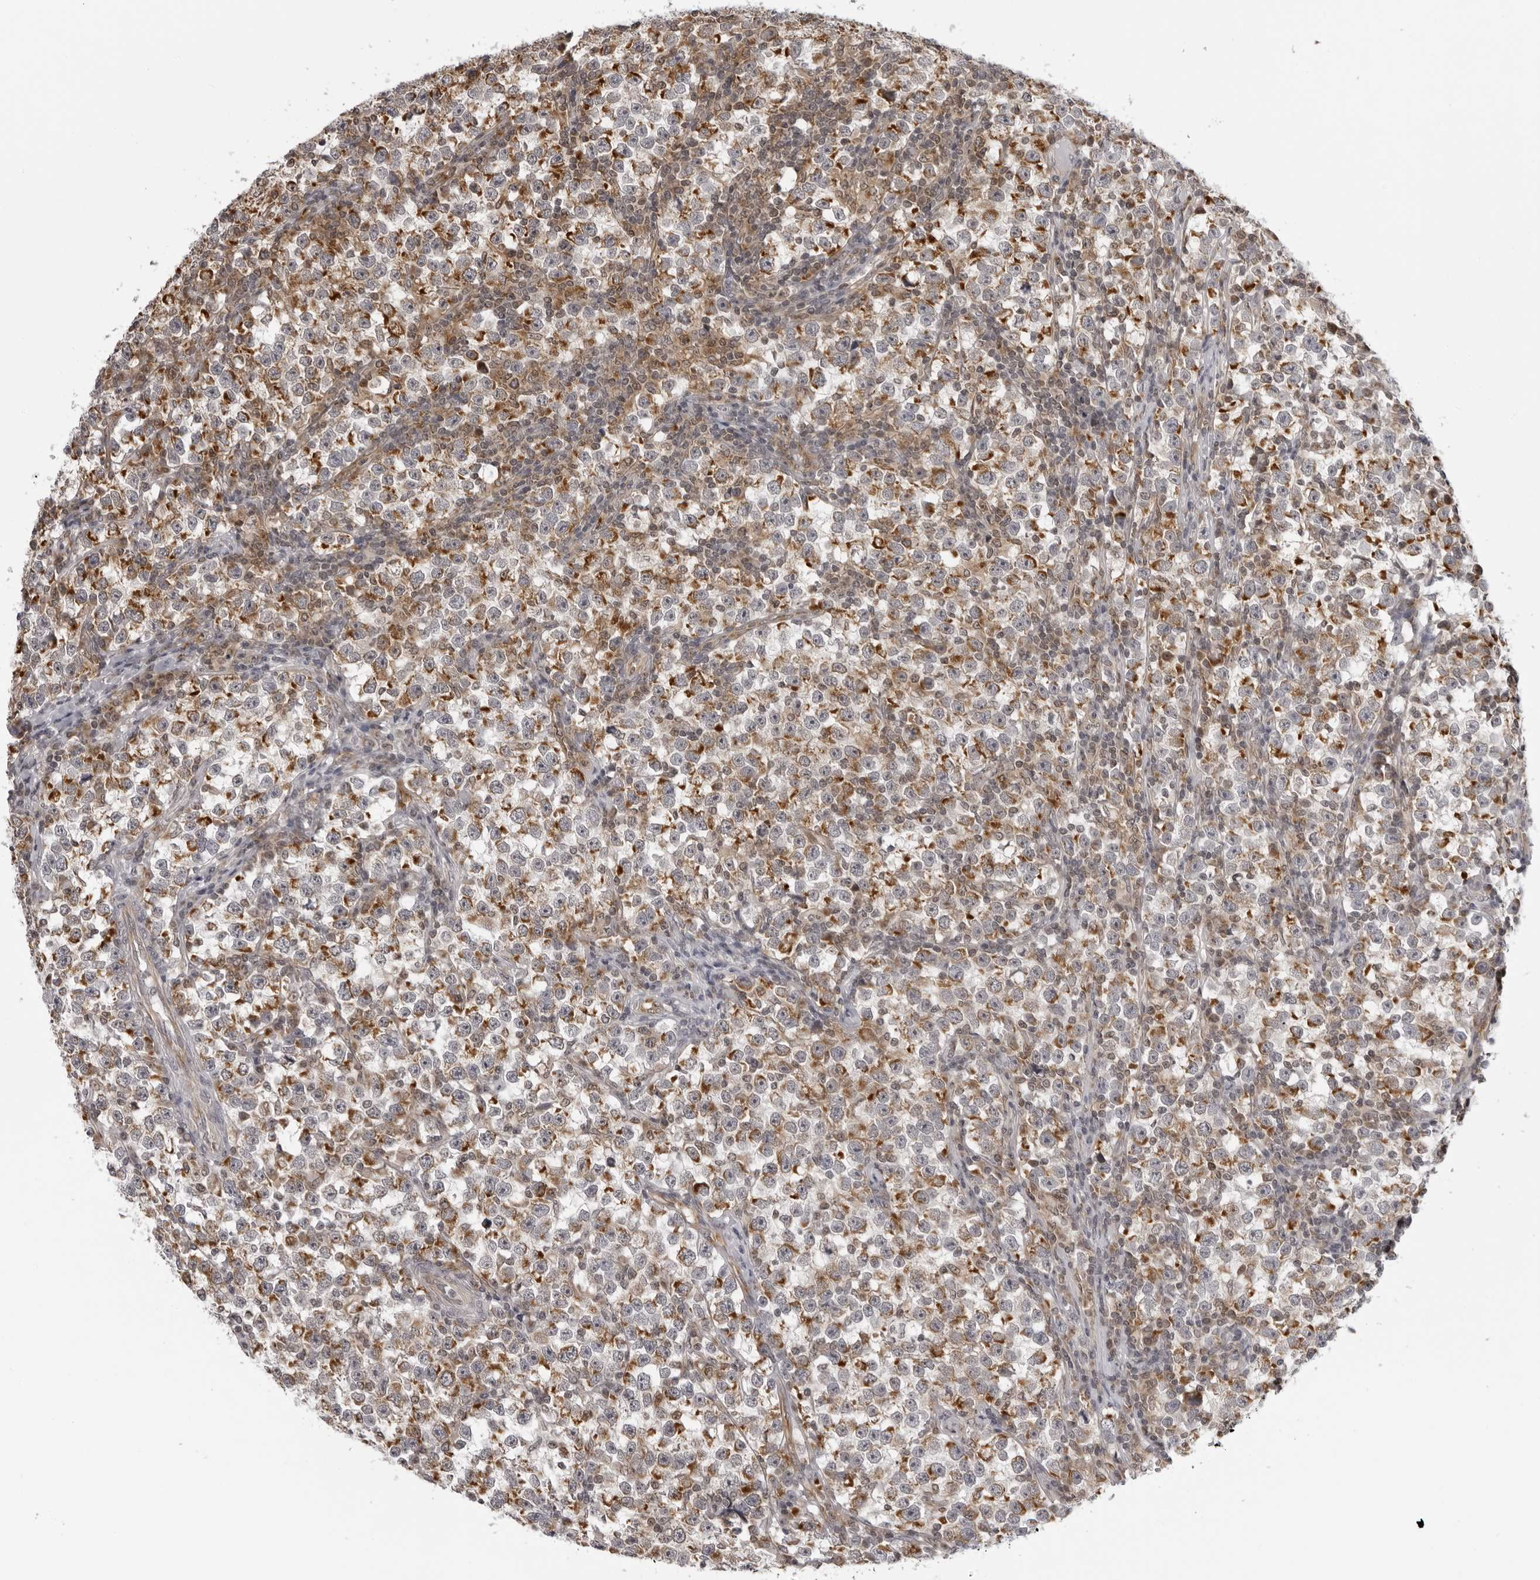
{"staining": {"intensity": "moderate", "quantity": ">75%", "location": "cytoplasmic/membranous"}, "tissue": "testis cancer", "cell_type": "Tumor cells", "image_type": "cancer", "snomed": [{"axis": "morphology", "description": "Normal tissue, NOS"}, {"axis": "morphology", "description": "Seminoma, NOS"}, {"axis": "topography", "description": "Testis"}], "caption": "Tumor cells show moderate cytoplasmic/membranous expression in about >75% of cells in testis cancer.", "gene": "MRPS15", "patient": {"sex": "male", "age": 43}}